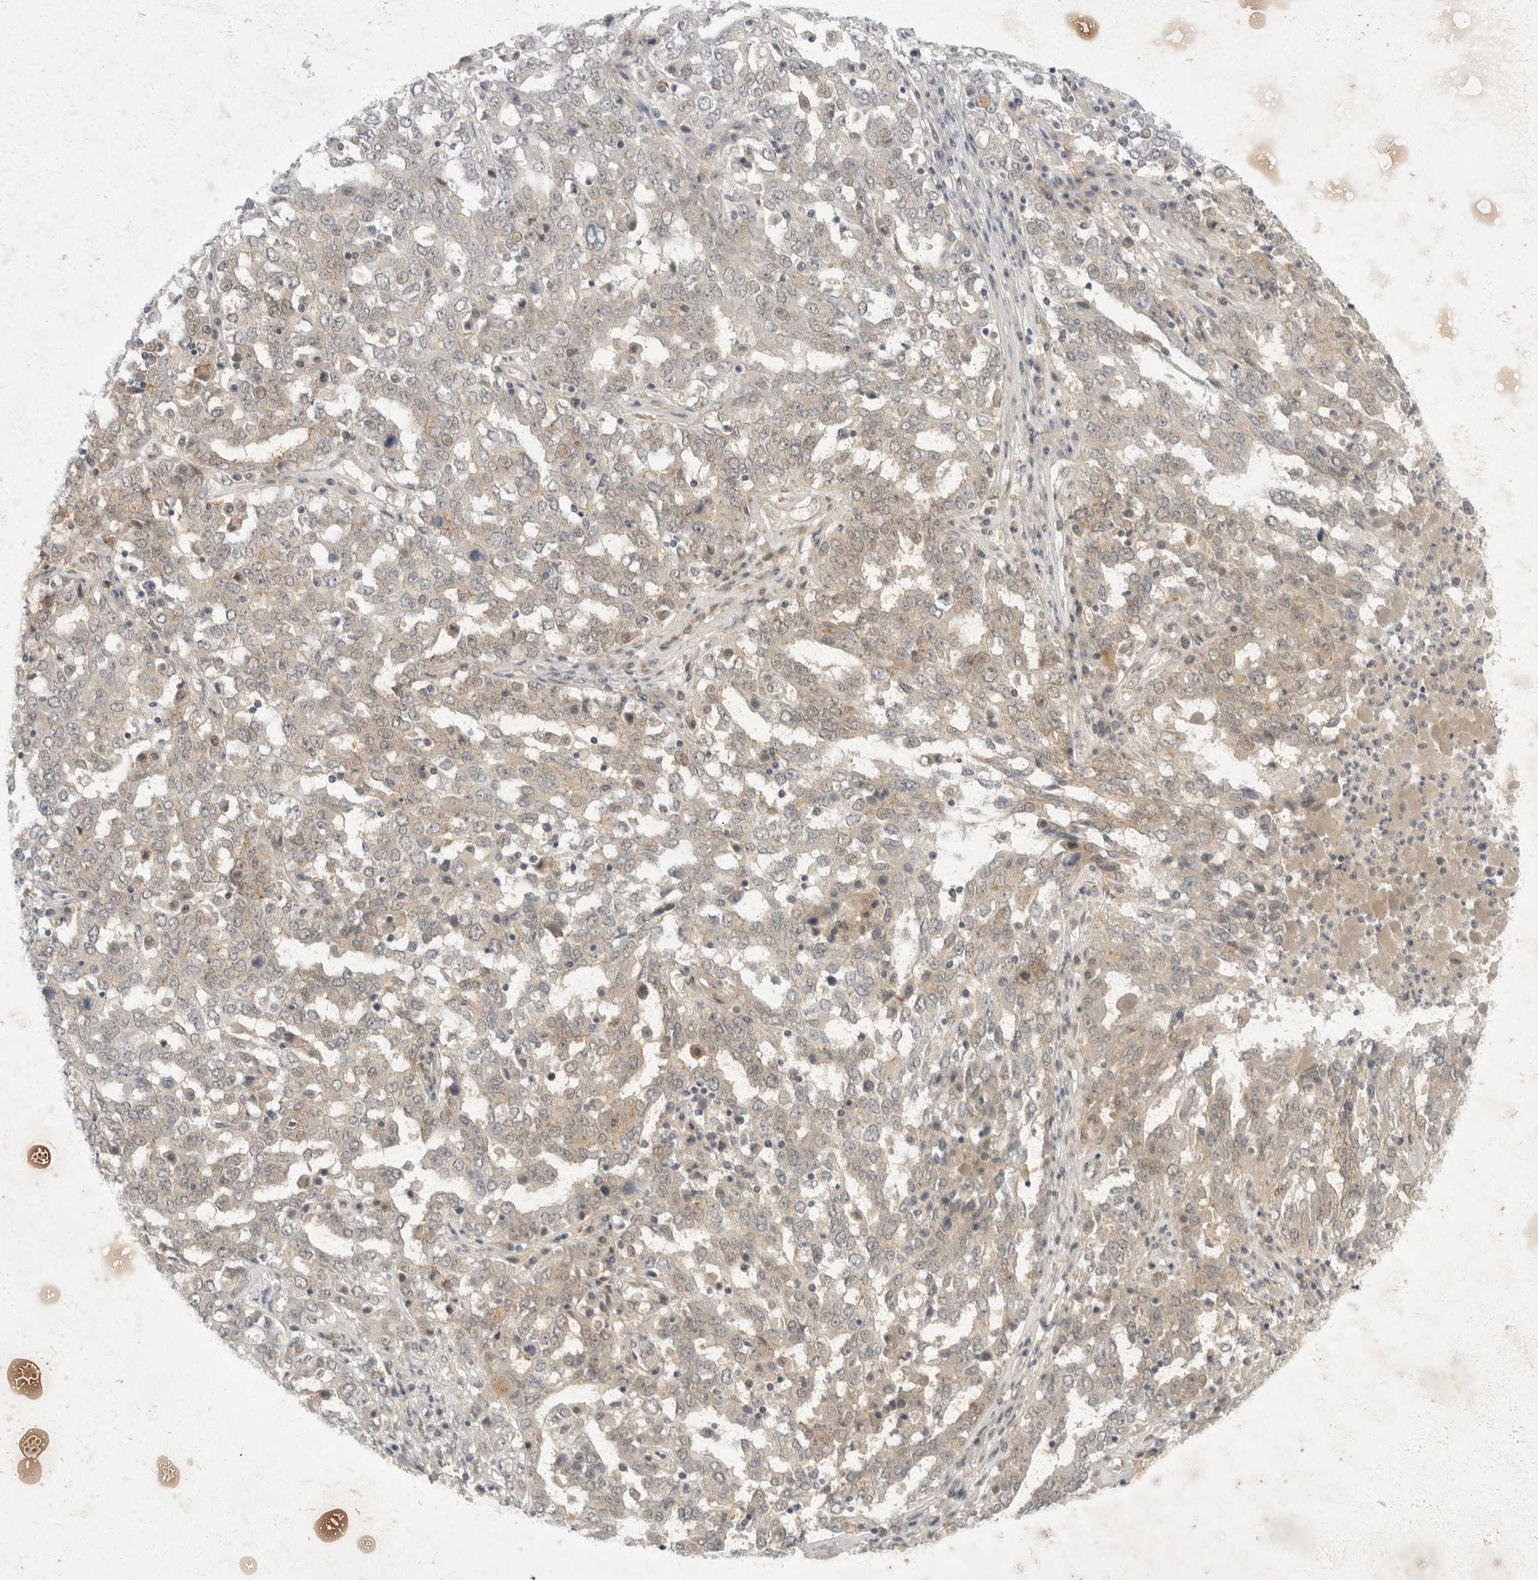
{"staining": {"intensity": "weak", "quantity": "<25%", "location": "cytoplasmic/membranous"}, "tissue": "ovarian cancer", "cell_type": "Tumor cells", "image_type": "cancer", "snomed": [{"axis": "morphology", "description": "Carcinoma, endometroid"}, {"axis": "topography", "description": "Ovary"}], "caption": "Immunohistochemistry image of ovarian endometroid carcinoma stained for a protein (brown), which demonstrates no staining in tumor cells.", "gene": "TOM1L2", "patient": {"sex": "female", "age": 62}}